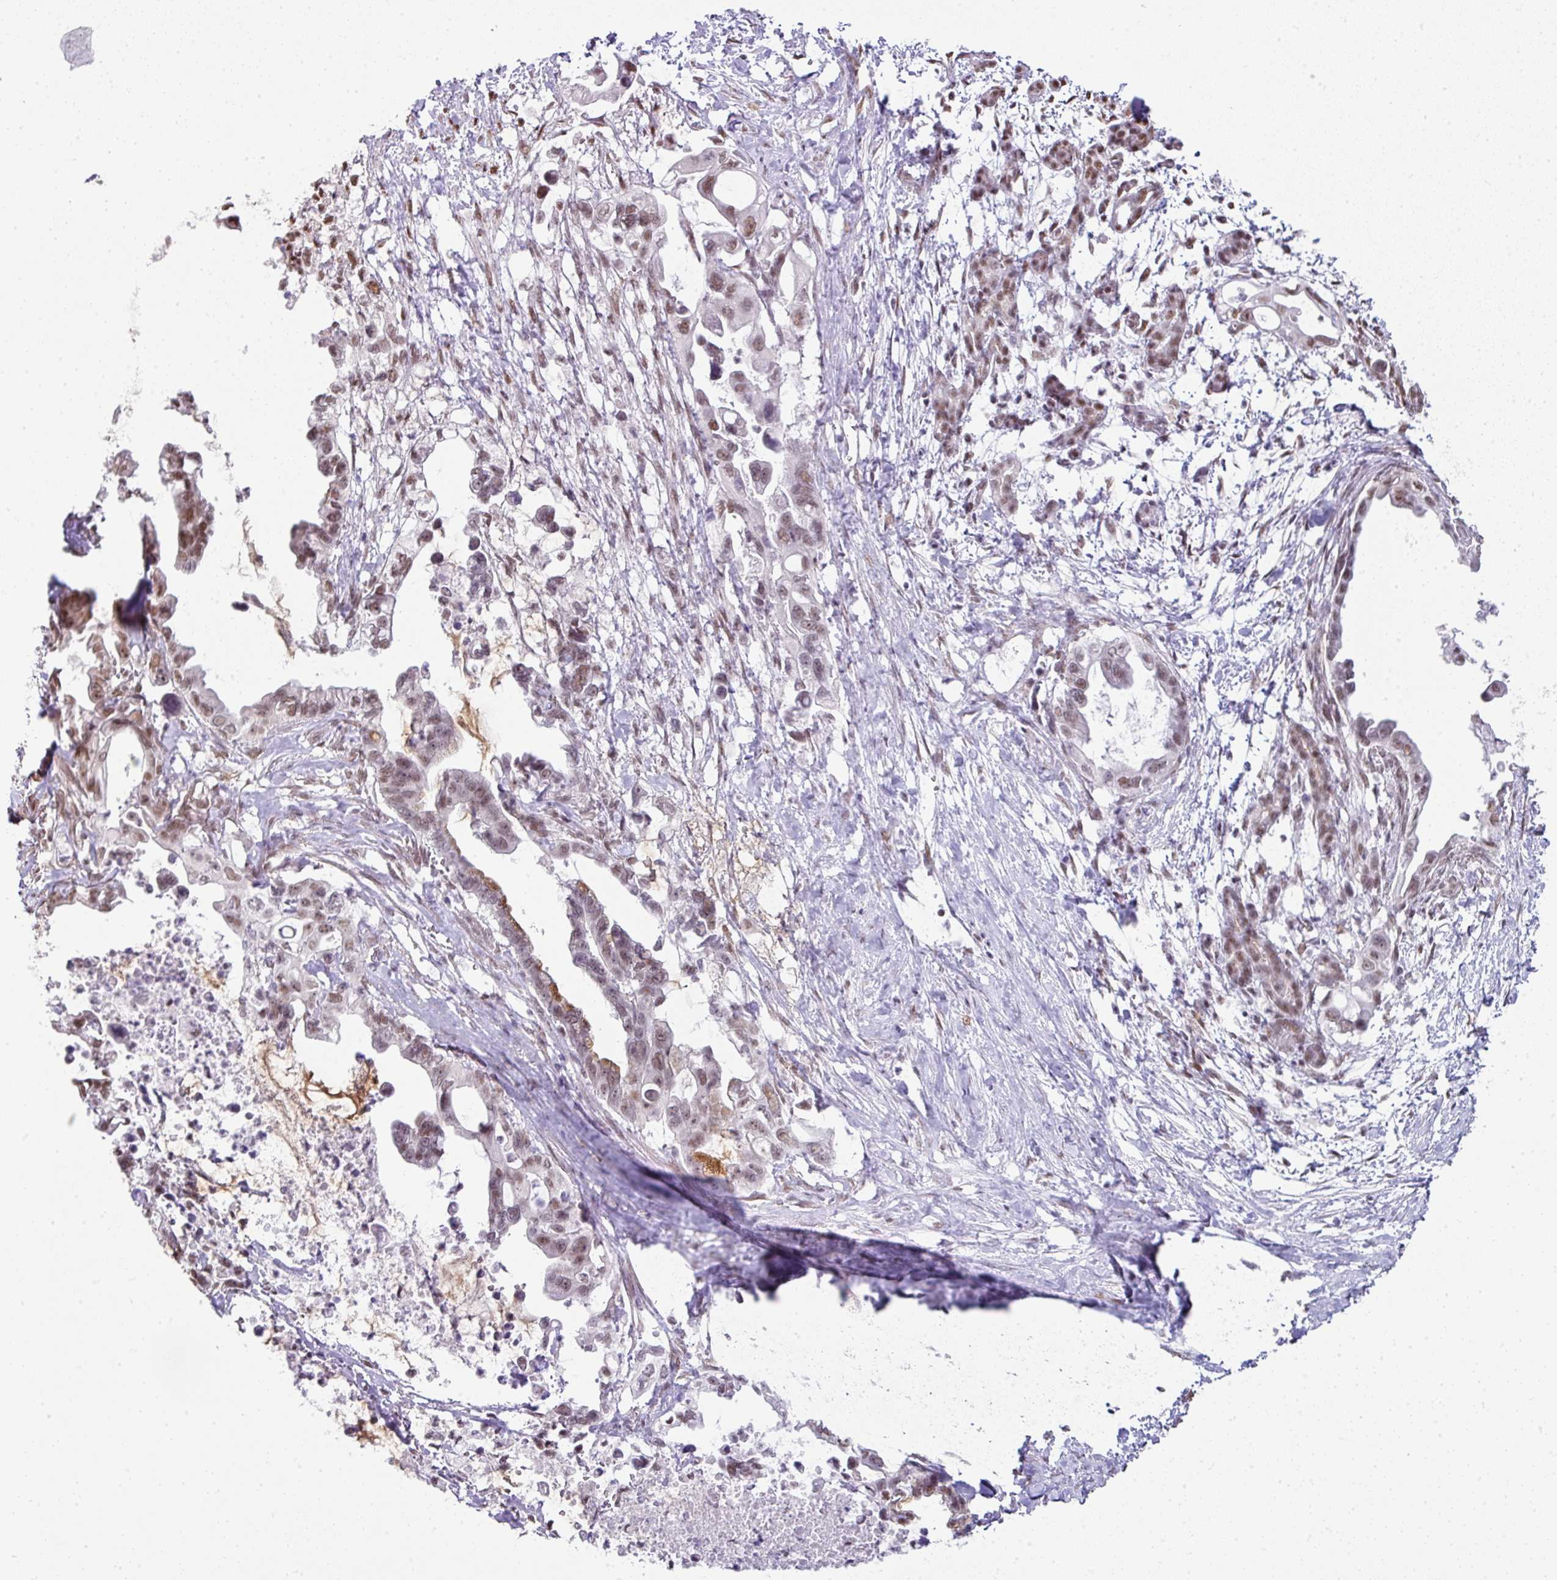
{"staining": {"intensity": "moderate", "quantity": ">75%", "location": "nuclear"}, "tissue": "pancreatic cancer", "cell_type": "Tumor cells", "image_type": "cancer", "snomed": [{"axis": "morphology", "description": "Adenocarcinoma, NOS"}, {"axis": "topography", "description": "Pancreas"}], "caption": "Approximately >75% of tumor cells in human pancreatic adenocarcinoma reveal moderate nuclear protein positivity as visualized by brown immunohistochemical staining.", "gene": "NFYA", "patient": {"sex": "male", "age": 61}}